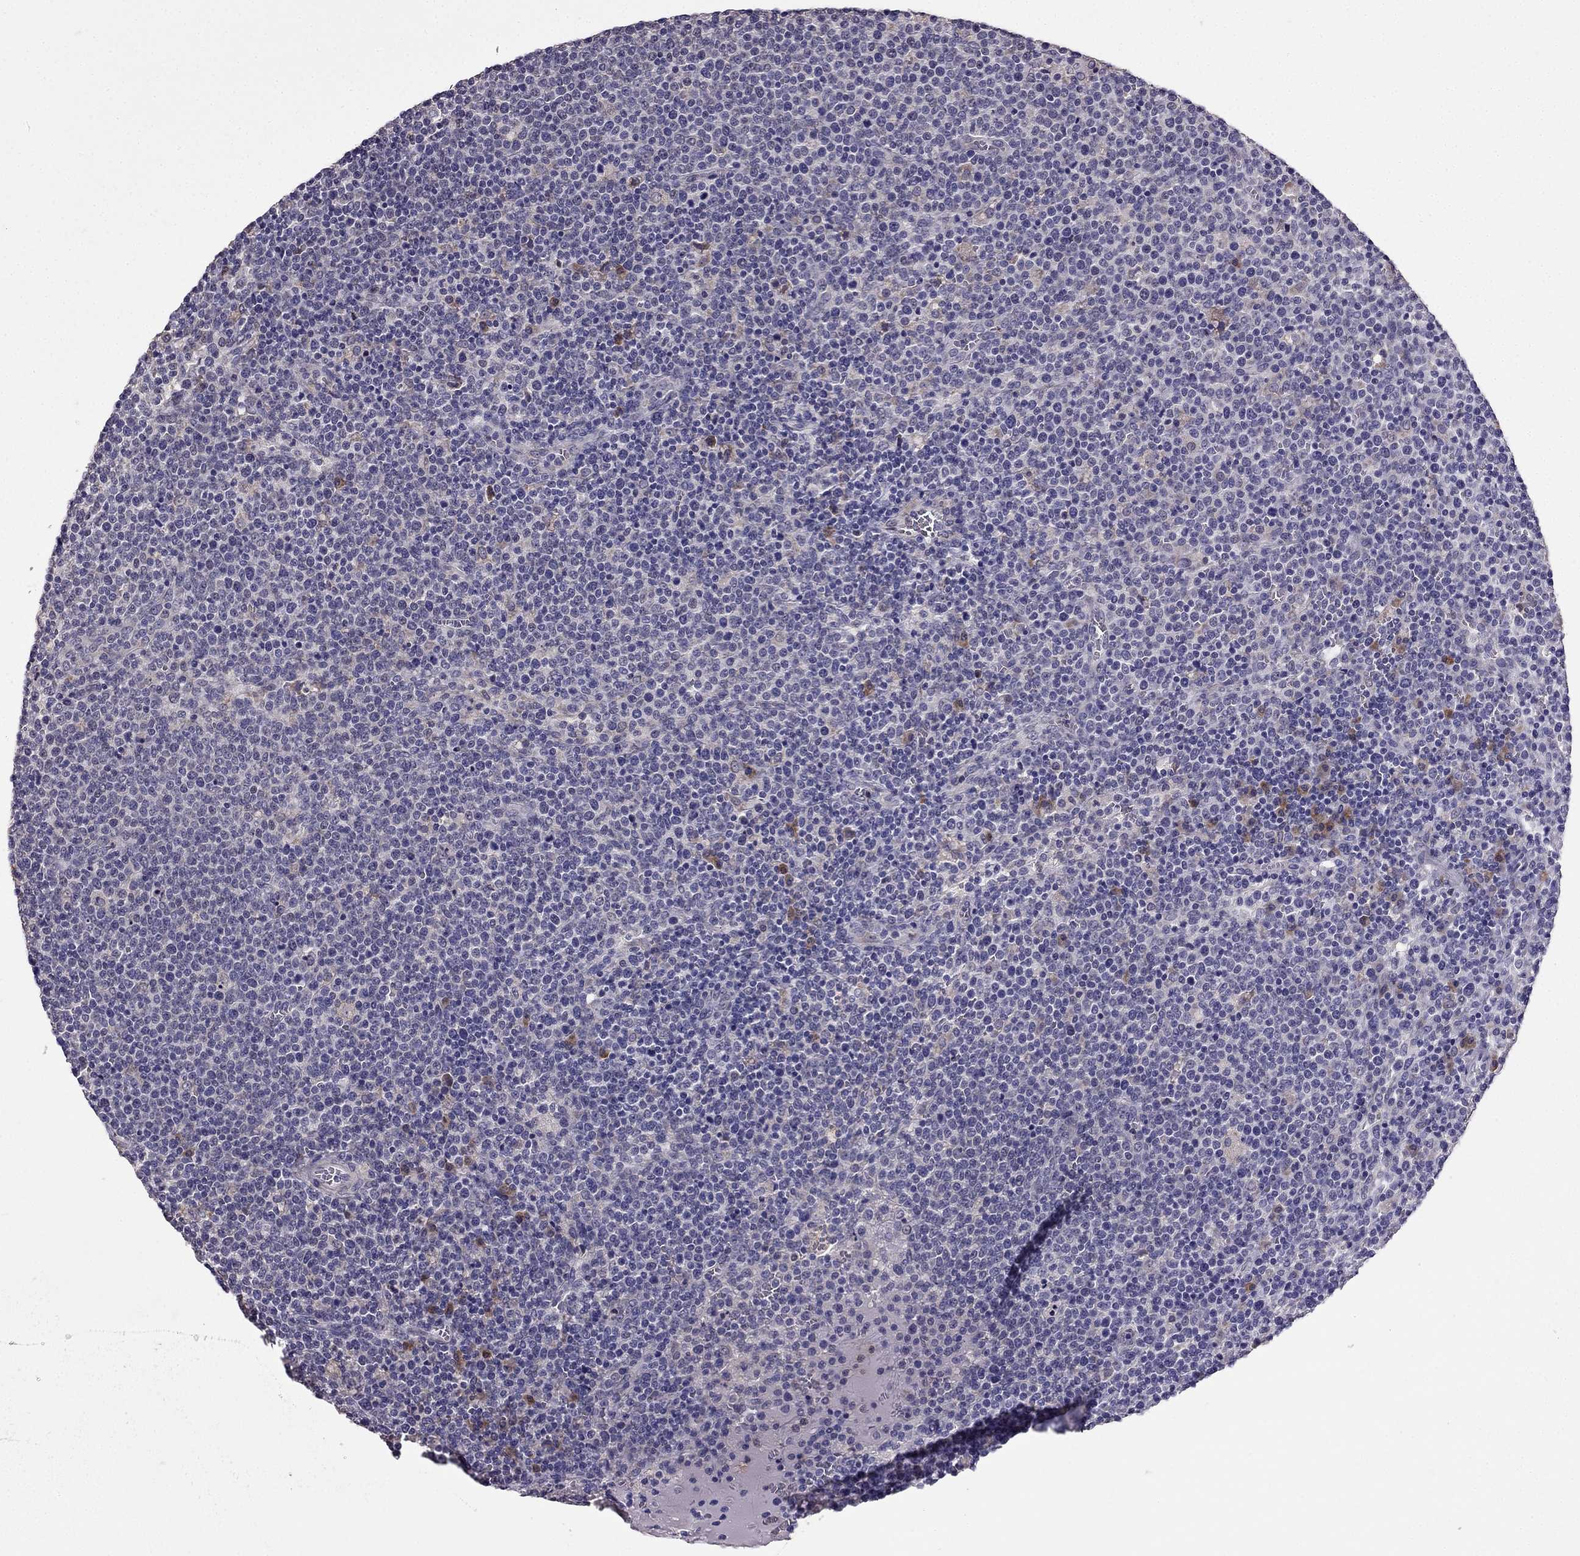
{"staining": {"intensity": "negative", "quantity": "none", "location": "none"}, "tissue": "lymphoma", "cell_type": "Tumor cells", "image_type": "cancer", "snomed": [{"axis": "morphology", "description": "Malignant lymphoma, non-Hodgkin's type, High grade"}, {"axis": "topography", "description": "Lymph node"}], "caption": "High magnification brightfield microscopy of malignant lymphoma, non-Hodgkin's type (high-grade) stained with DAB (brown) and counterstained with hematoxylin (blue): tumor cells show no significant expression.", "gene": "CDH9", "patient": {"sex": "male", "age": 61}}